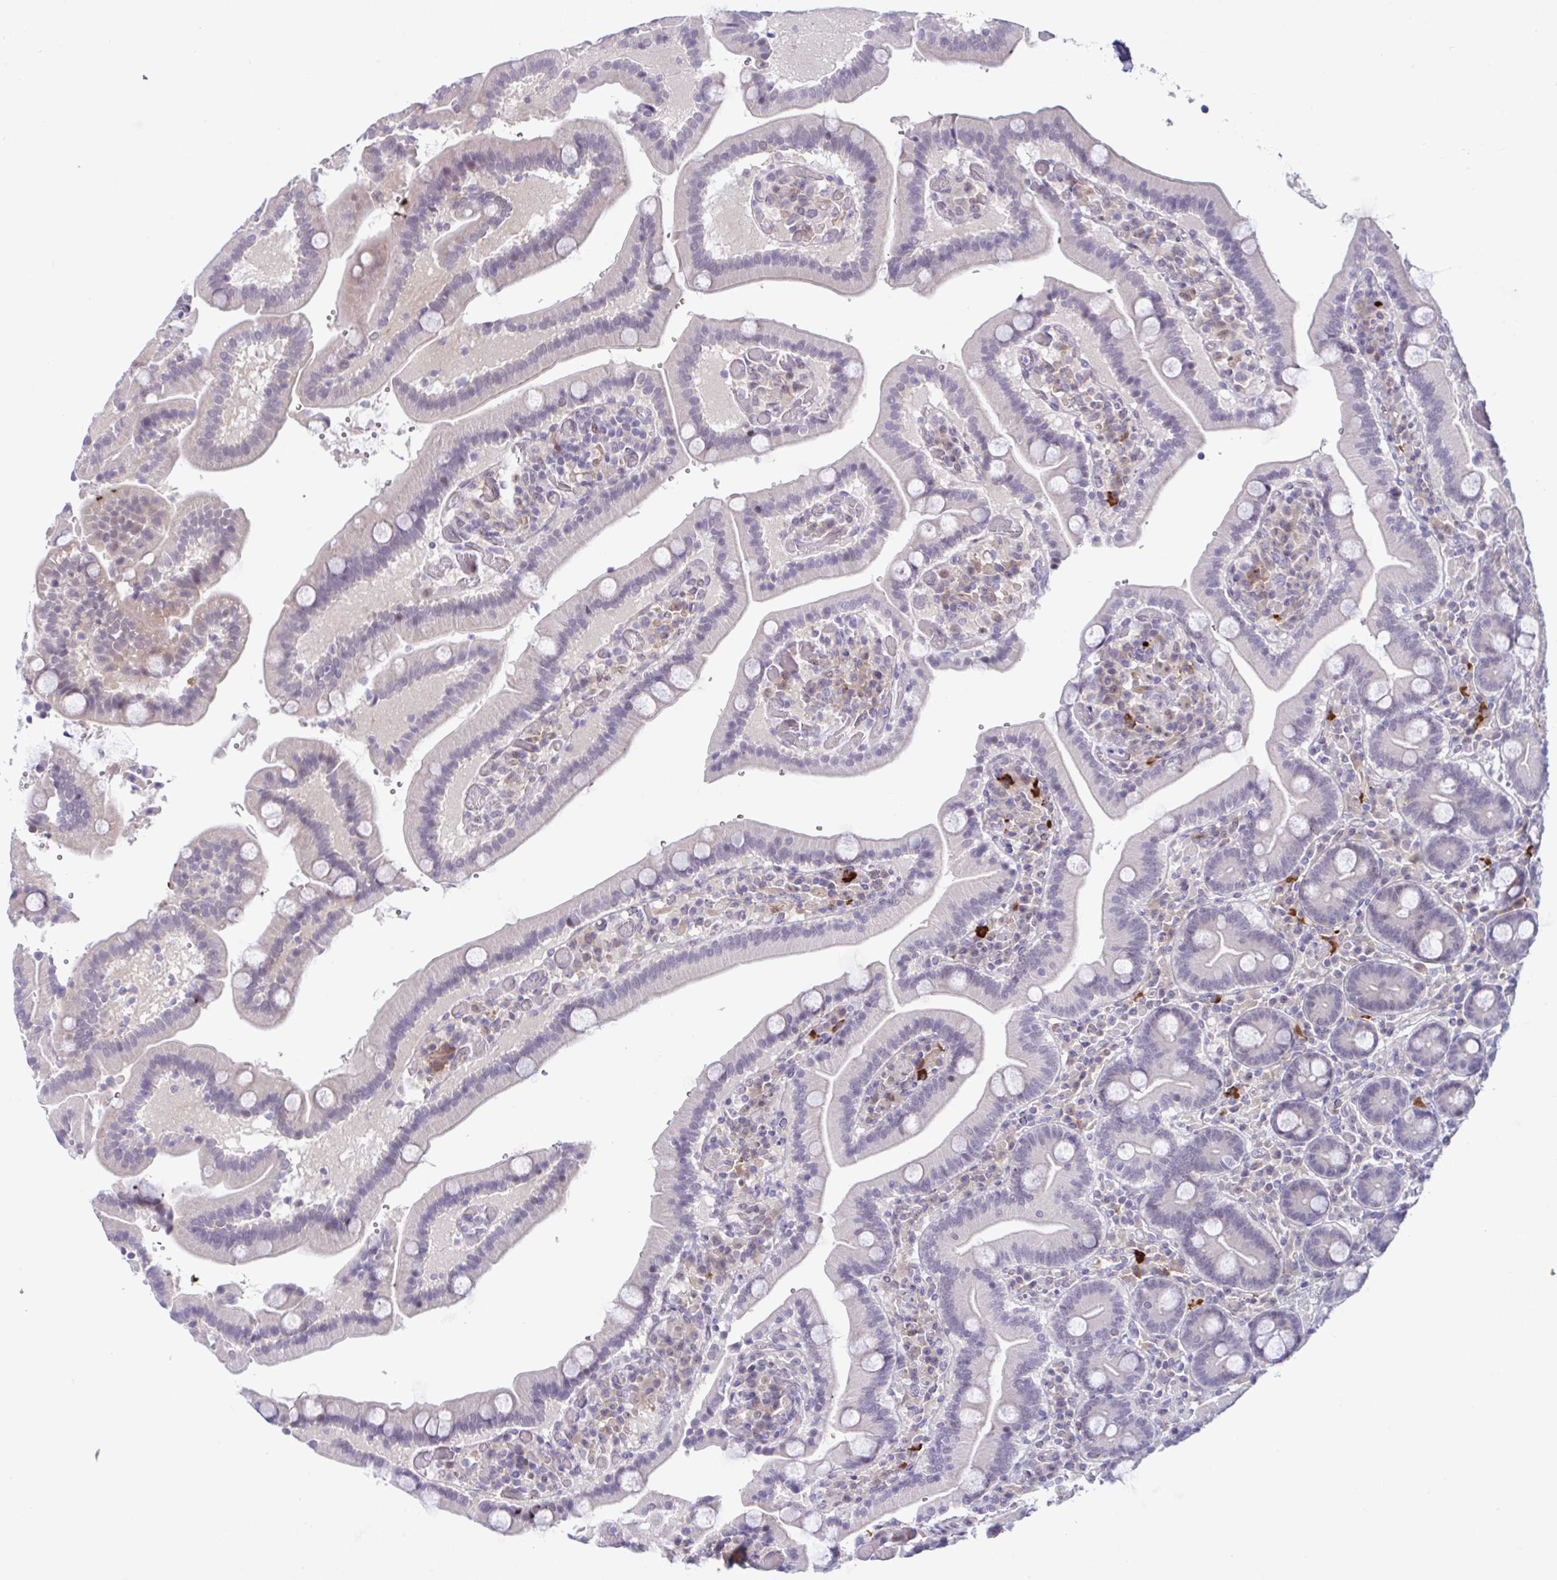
{"staining": {"intensity": "negative", "quantity": "none", "location": "none"}, "tissue": "duodenum", "cell_type": "Glandular cells", "image_type": "normal", "snomed": [{"axis": "morphology", "description": "Normal tissue, NOS"}, {"axis": "topography", "description": "Duodenum"}], "caption": "Micrograph shows no significant protein positivity in glandular cells of unremarkable duodenum. (Brightfield microscopy of DAB (3,3'-diaminobenzidine) immunohistochemistry (IHC) at high magnification).", "gene": "USP35", "patient": {"sex": "female", "age": 62}}